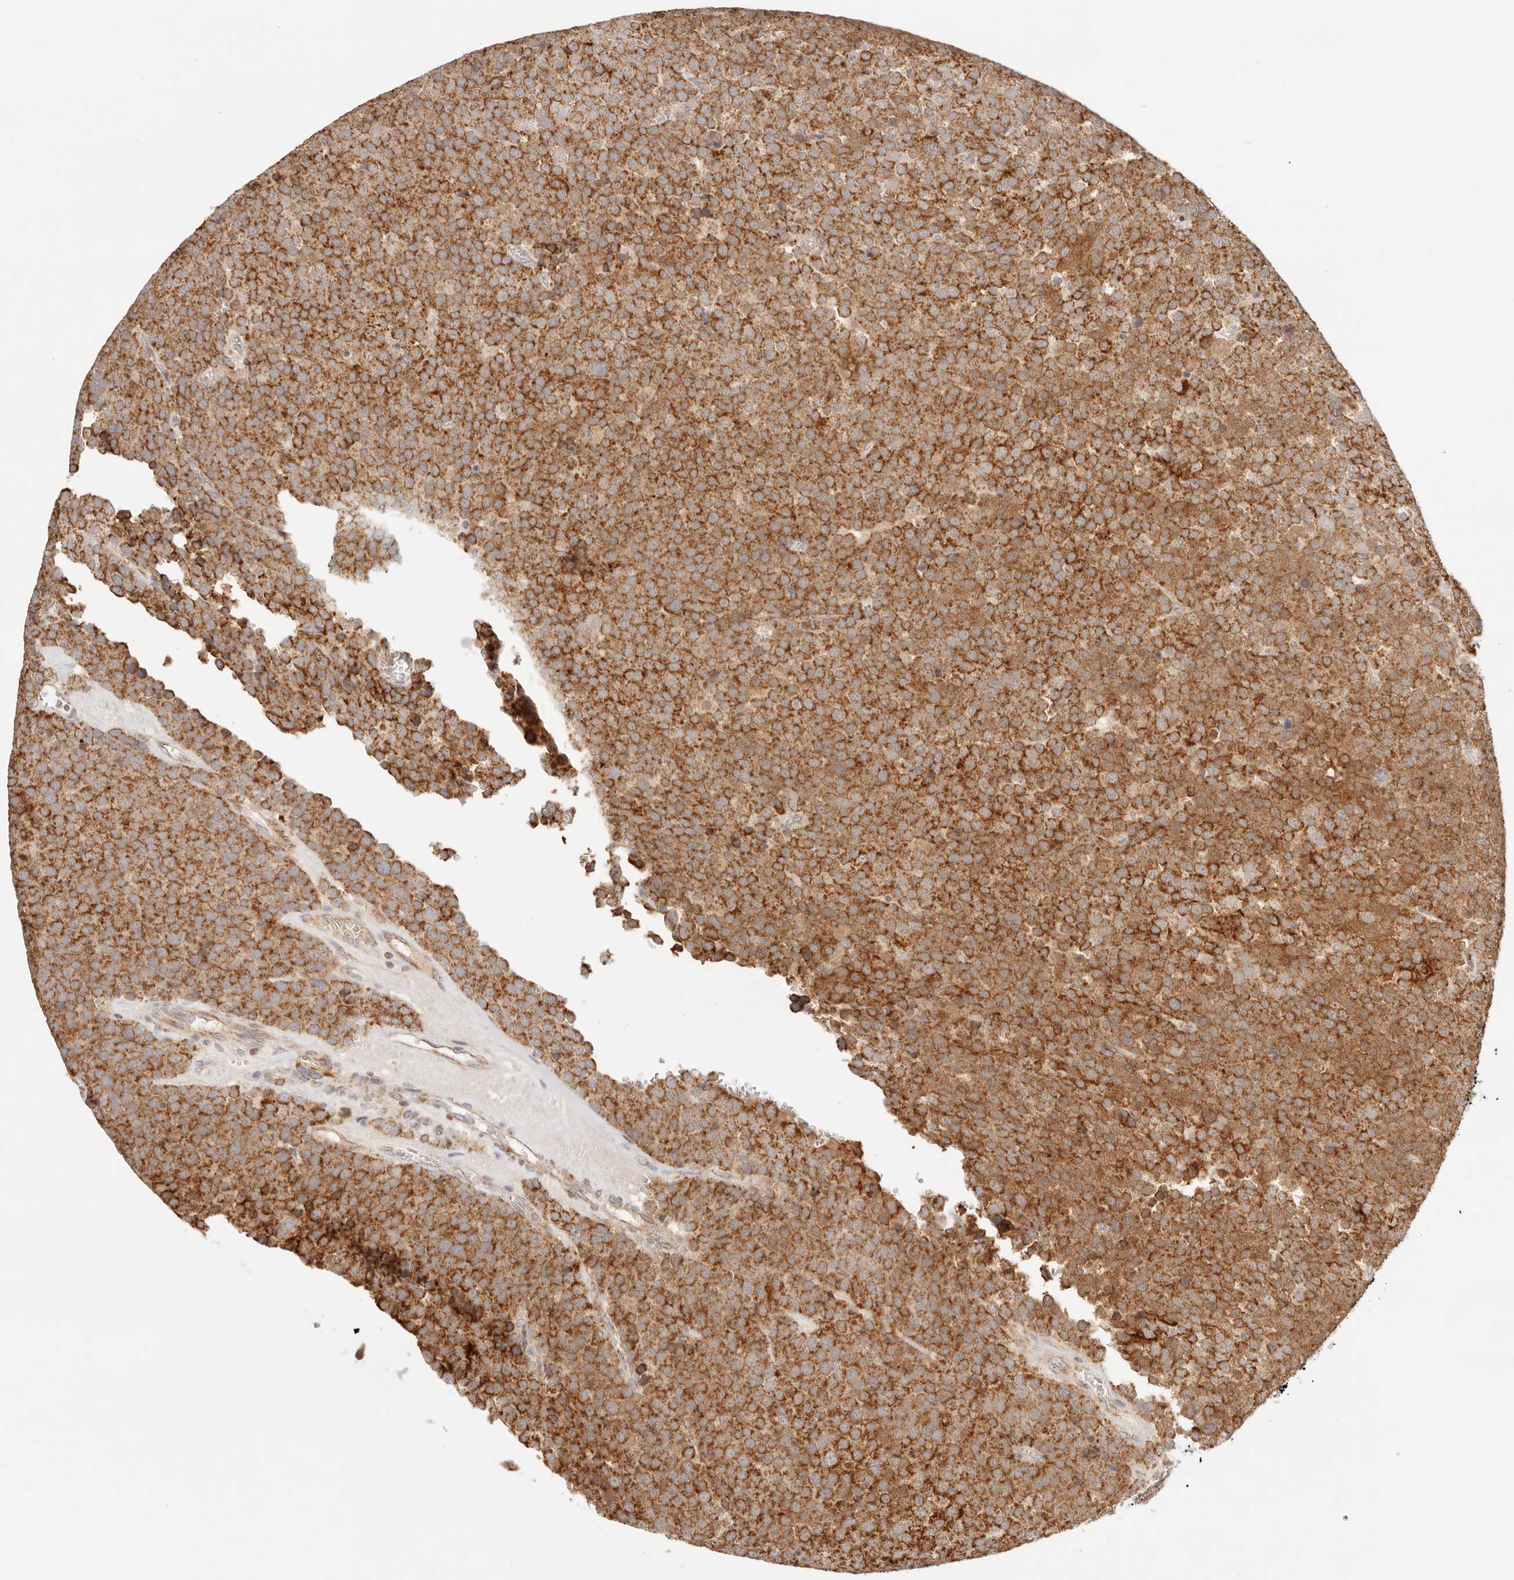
{"staining": {"intensity": "strong", "quantity": ">75%", "location": "cytoplasmic/membranous"}, "tissue": "testis cancer", "cell_type": "Tumor cells", "image_type": "cancer", "snomed": [{"axis": "morphology", "description": "Seminoma, NOS"}, {"axis": "topography", "description": "Testis"}], "caption": "Protein staining of testis seminoma tissue shows strong cytoplasmic/membranous positivity in about >75% of tumor cells.", "gene": "COA6", "patient": {"sex": "male", "age": 71}}